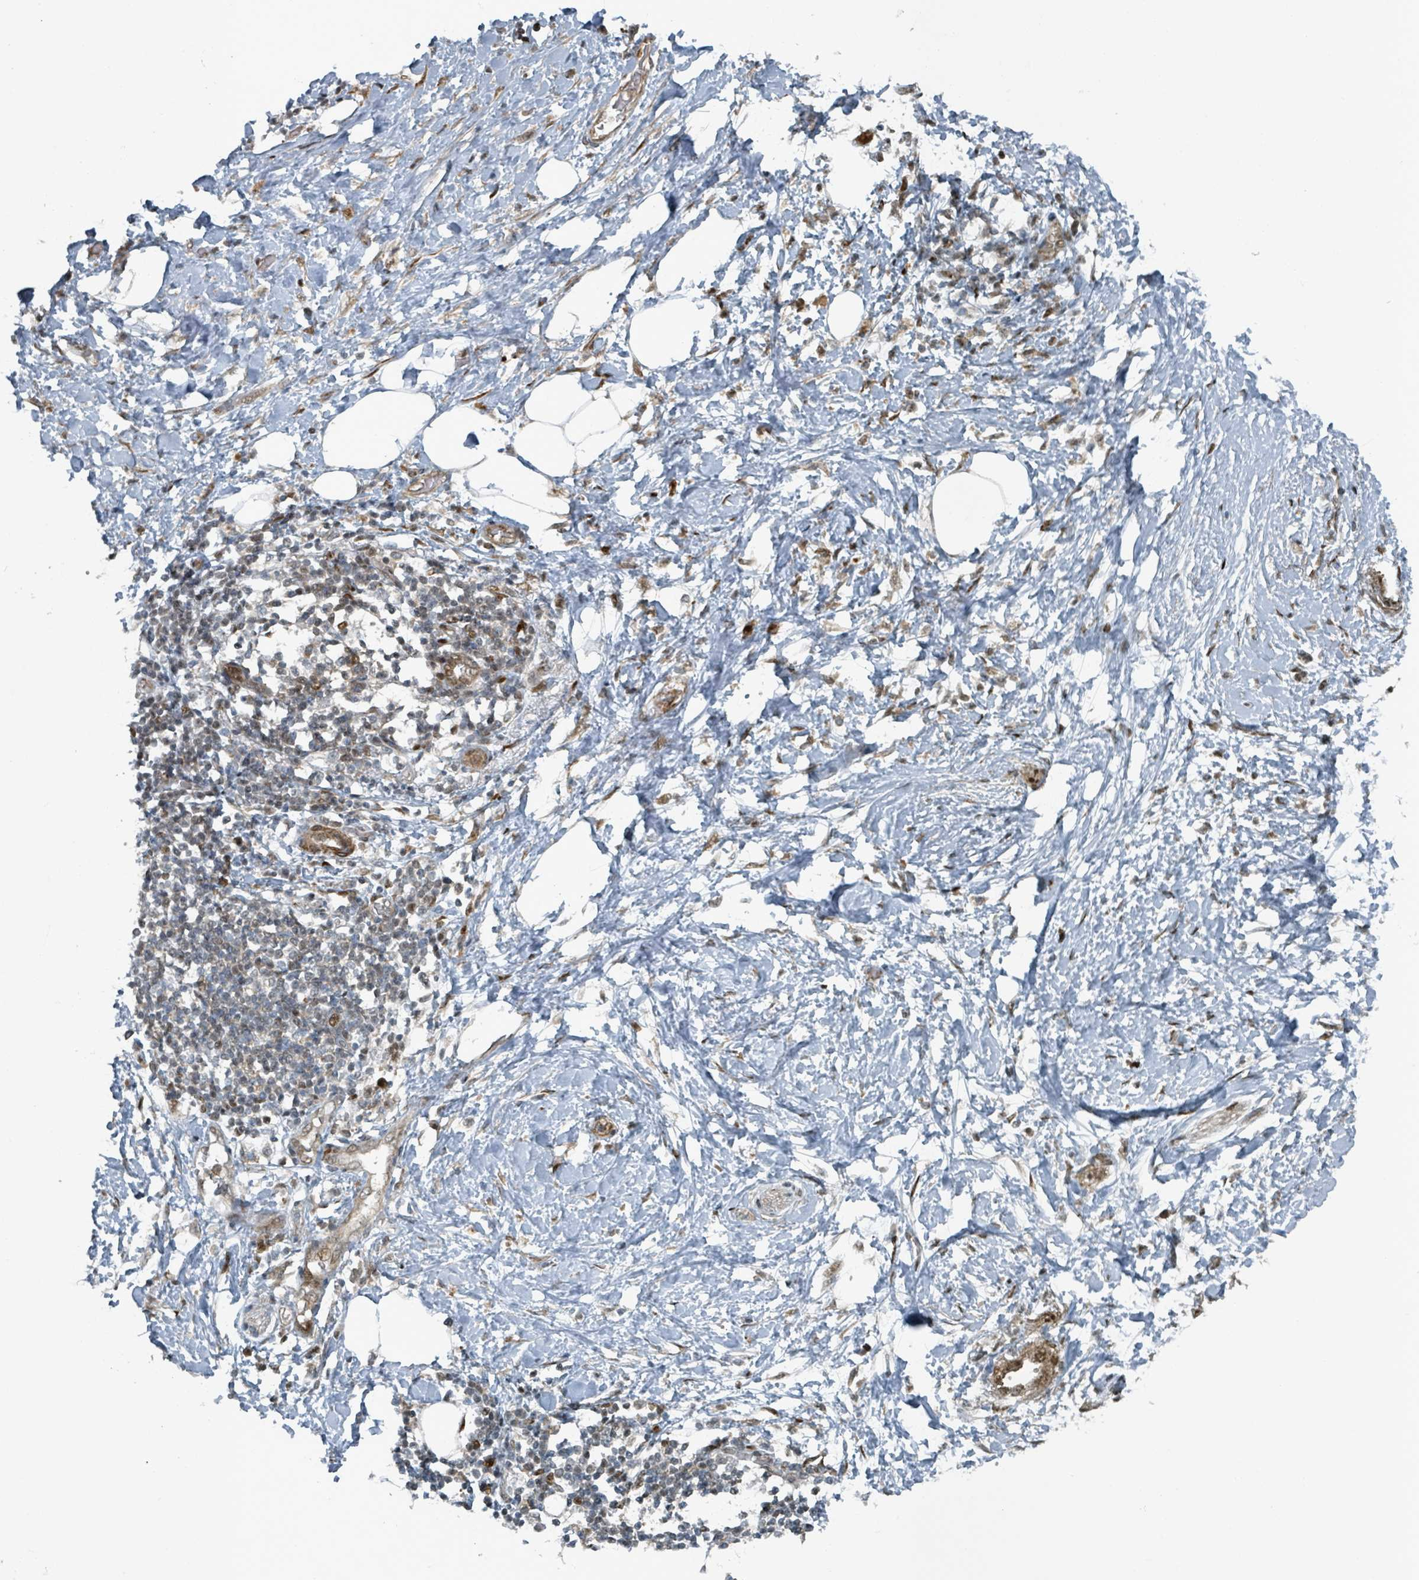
{"staining": {"intensity": "negative", "quantity": "none", "location": "none"}, "tissue": "adipose tissue", "cell_type": "Adipocytes", "image_type": "normal", "snomed": [{"axis": "morphology", "description": "Normal tissue, NOS"}, {"axis": "morphology", "description": "Adenocarcinoma, NOS"}, {"axis": "topography", "description": "Duodenum"}, {"axis": "topography", "description": "Peripheral nerve tissue"}], "caption": "Adipocytes are negative for brown protein staining in unremarkable adipose tissue. The staining is performed using DAB (3,3'-diaminobenzidine) brown chromogen with nuclei counter-stained in using hematoxylin.", "gene": "RHPN2", "patient": {"sex": "female", "age": 60}}